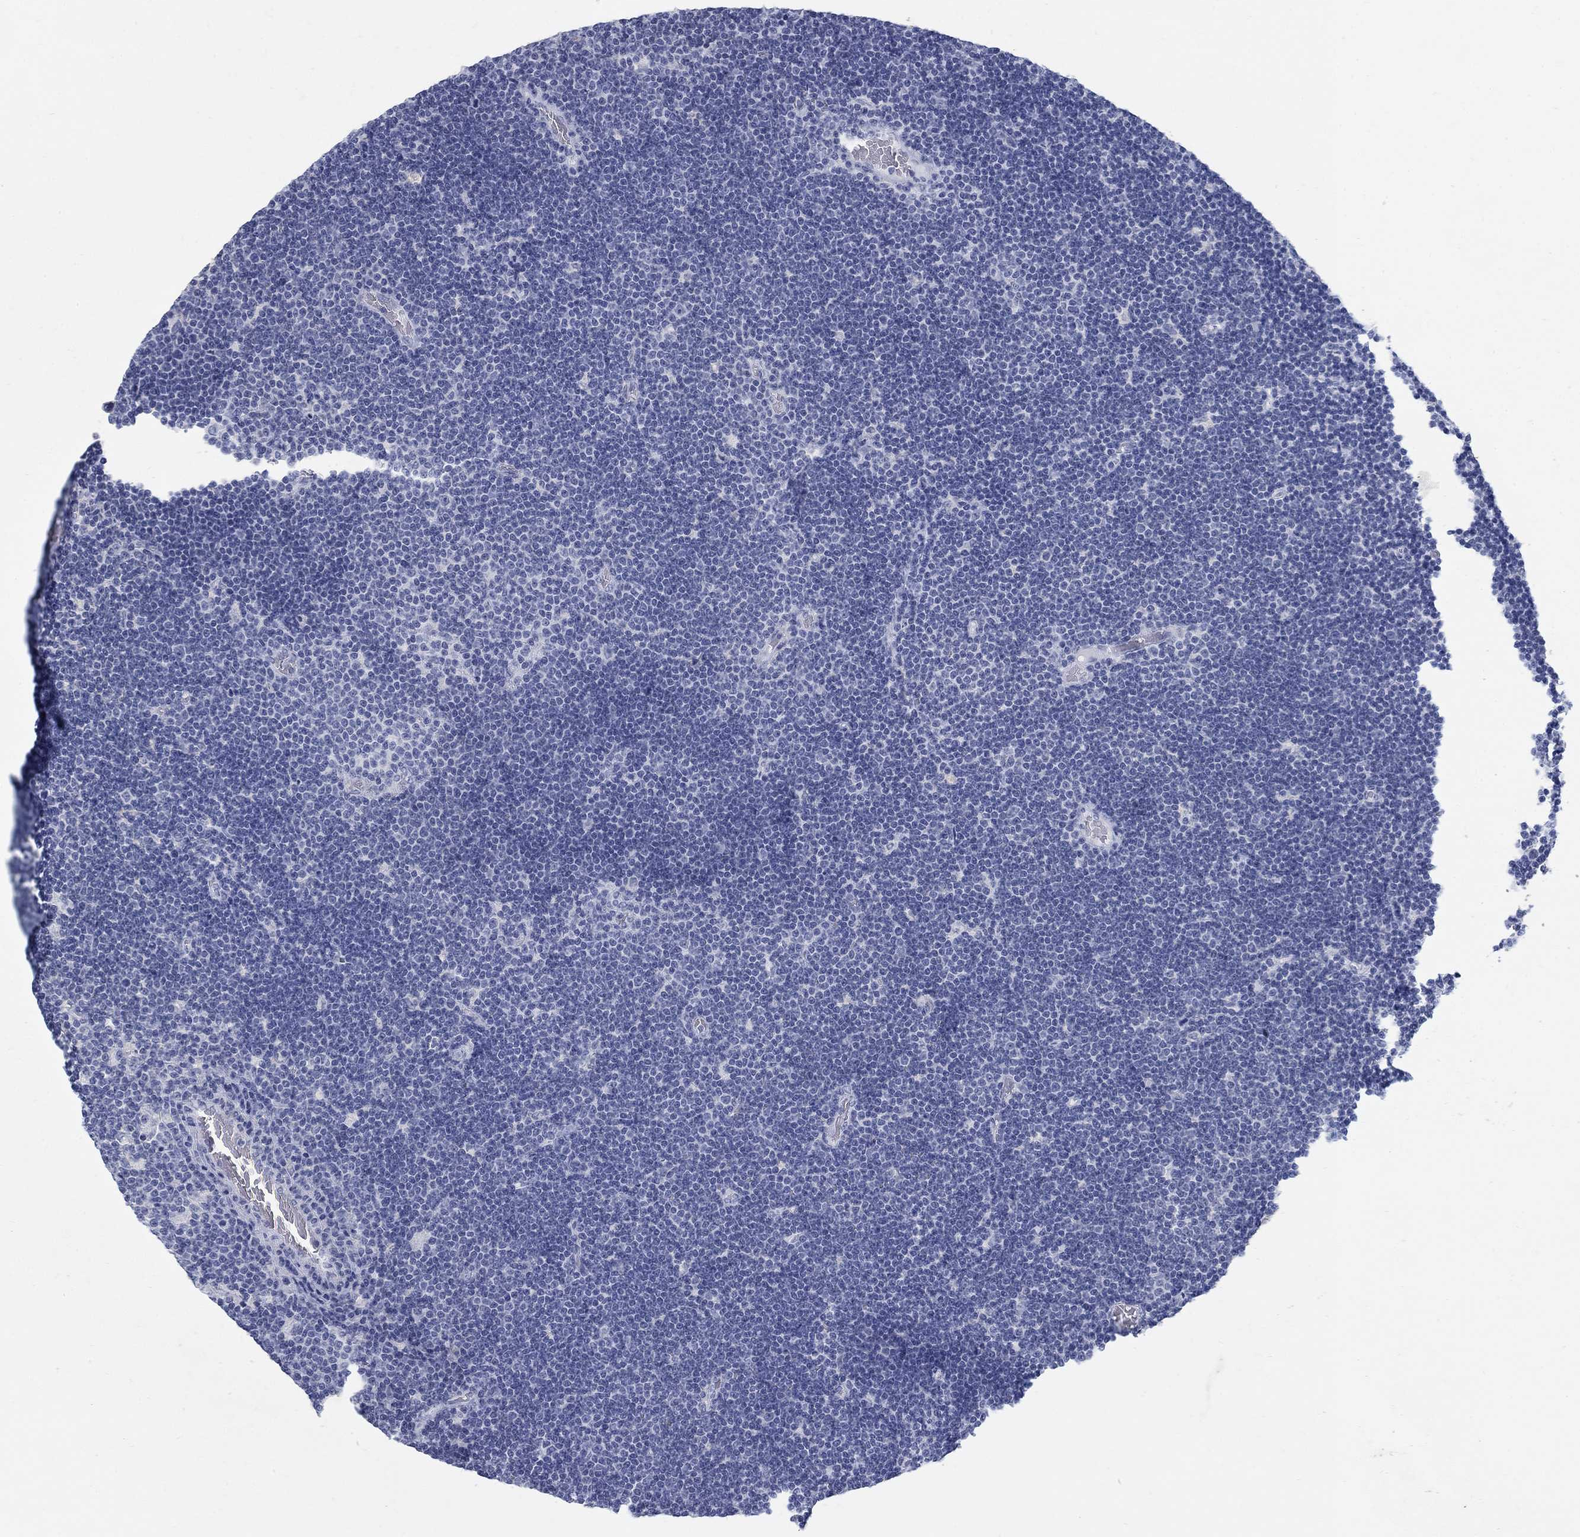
{"staining": {"intensity": "negative", "quantity": "none", "location": "none"}, "tissue": "lymphoma", "cell_type": "Tumor cells", "image_type": "cancer", "snomed": [{"axis": "morphology", "description": "Malignant lymphoma, non-Hodgkin's type, Low grade"}, {"axis": "topography", "description": "Brain"}], "caption": "A high-resolution micrograph shows immunohistochemistry (IHC) staining of malignant lymphoma, non-Hodgkin's type (low-grade), which reveals no significant positivity in tumor cells.", "gene": "RFTN2", "patient": {"sex": "female", "age": 66}}